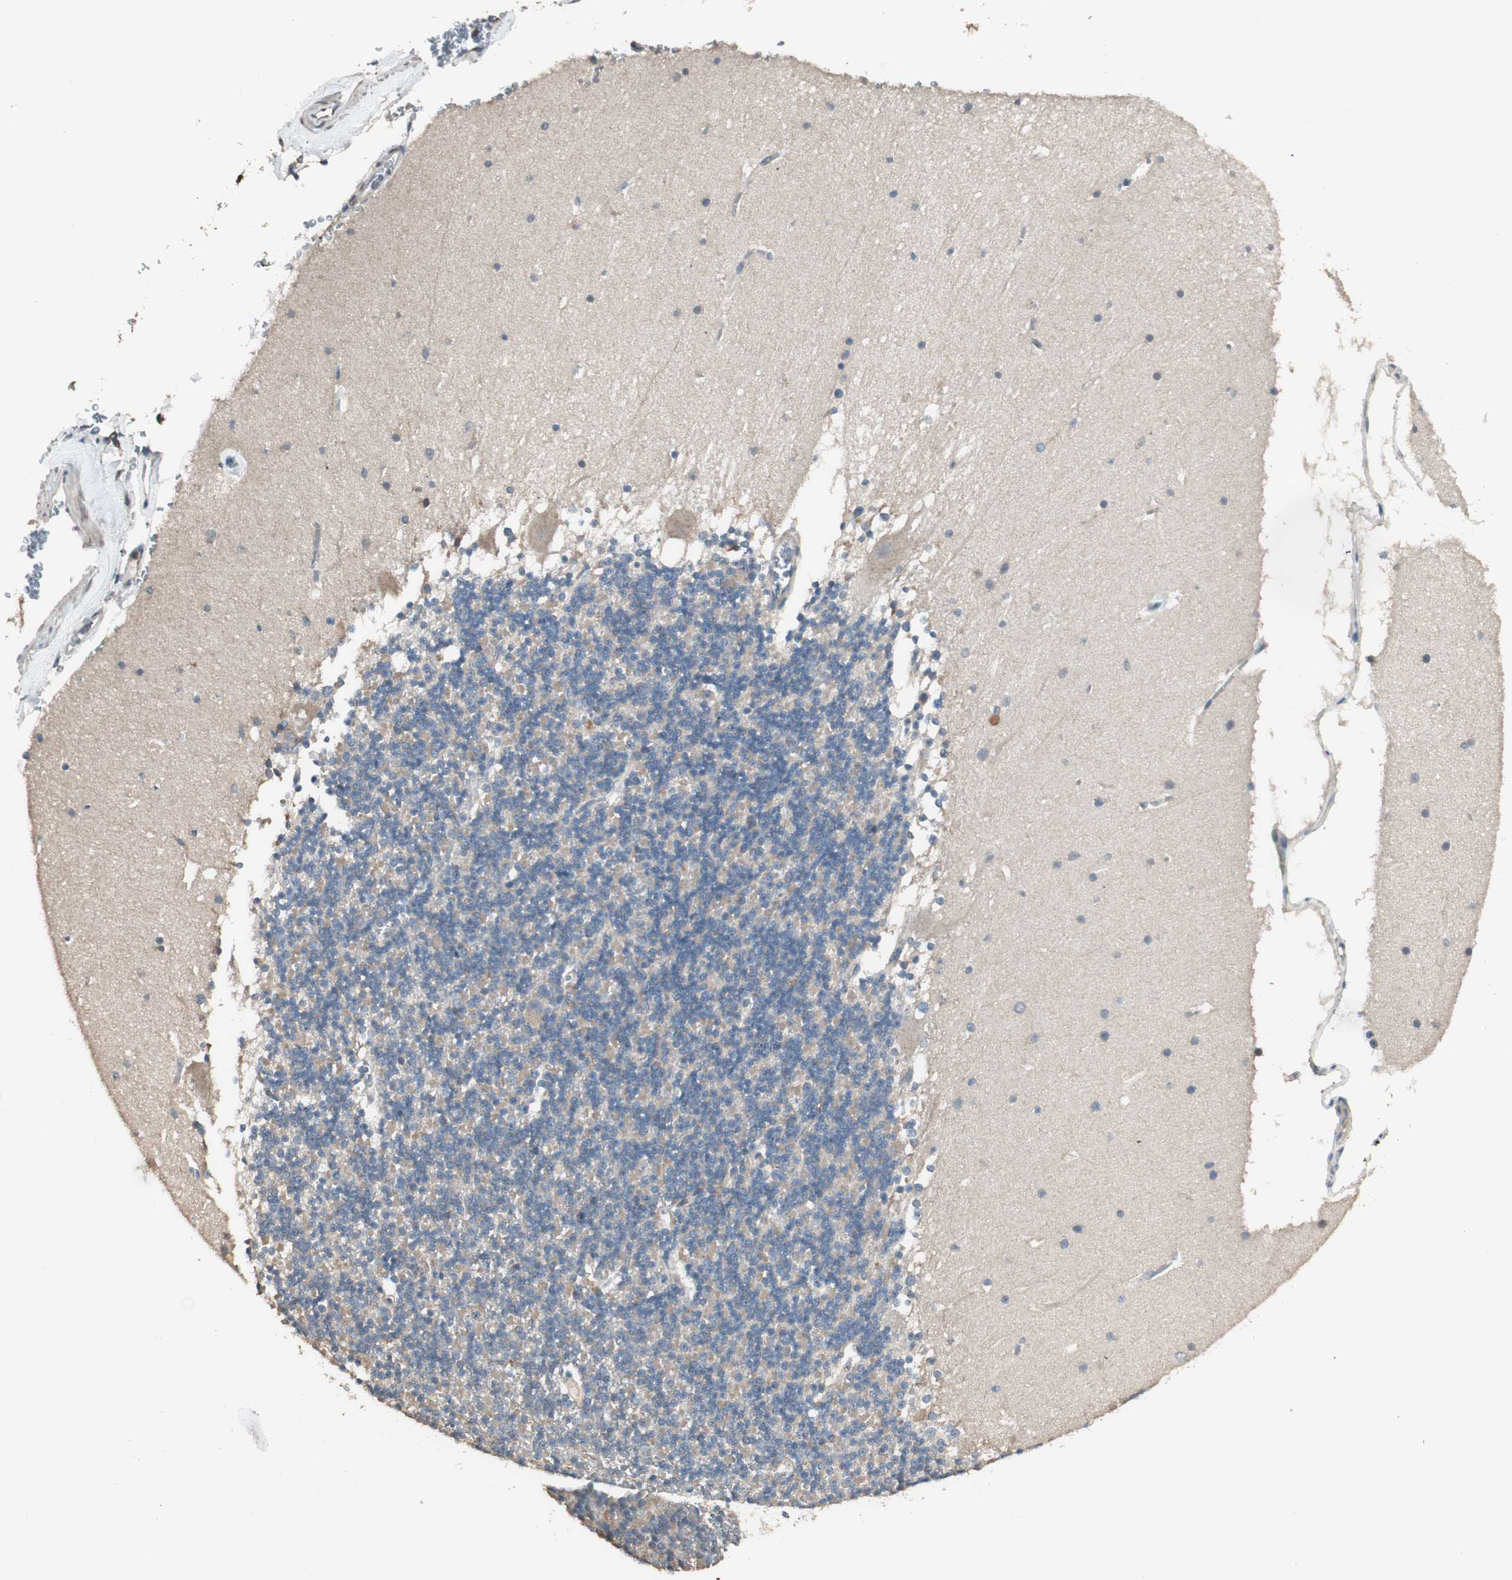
{"staining": {"intensity": "moderate", "quantity": "25%-75%", "location": "cytoplasmic/membranous"}, "tissue": "cerebellum", "cell_type": "Cells in granular layer", "image_type": "normal", "snomed": [{"axis": "morphology", "description": "Normal tissue, NOS"}, {"axis": "topography", "description": "Cerebellum"}], "caption": "The image displays staining of normal cerebellum, revealing moderate cytoplasmic/membranous protein staining (brown color) within cells in granular layer. (Brightfield microscopy of DAB IHC at high magnification).", "gene": "RARRES1", "patient": {"sex": "female", "age": 19}}